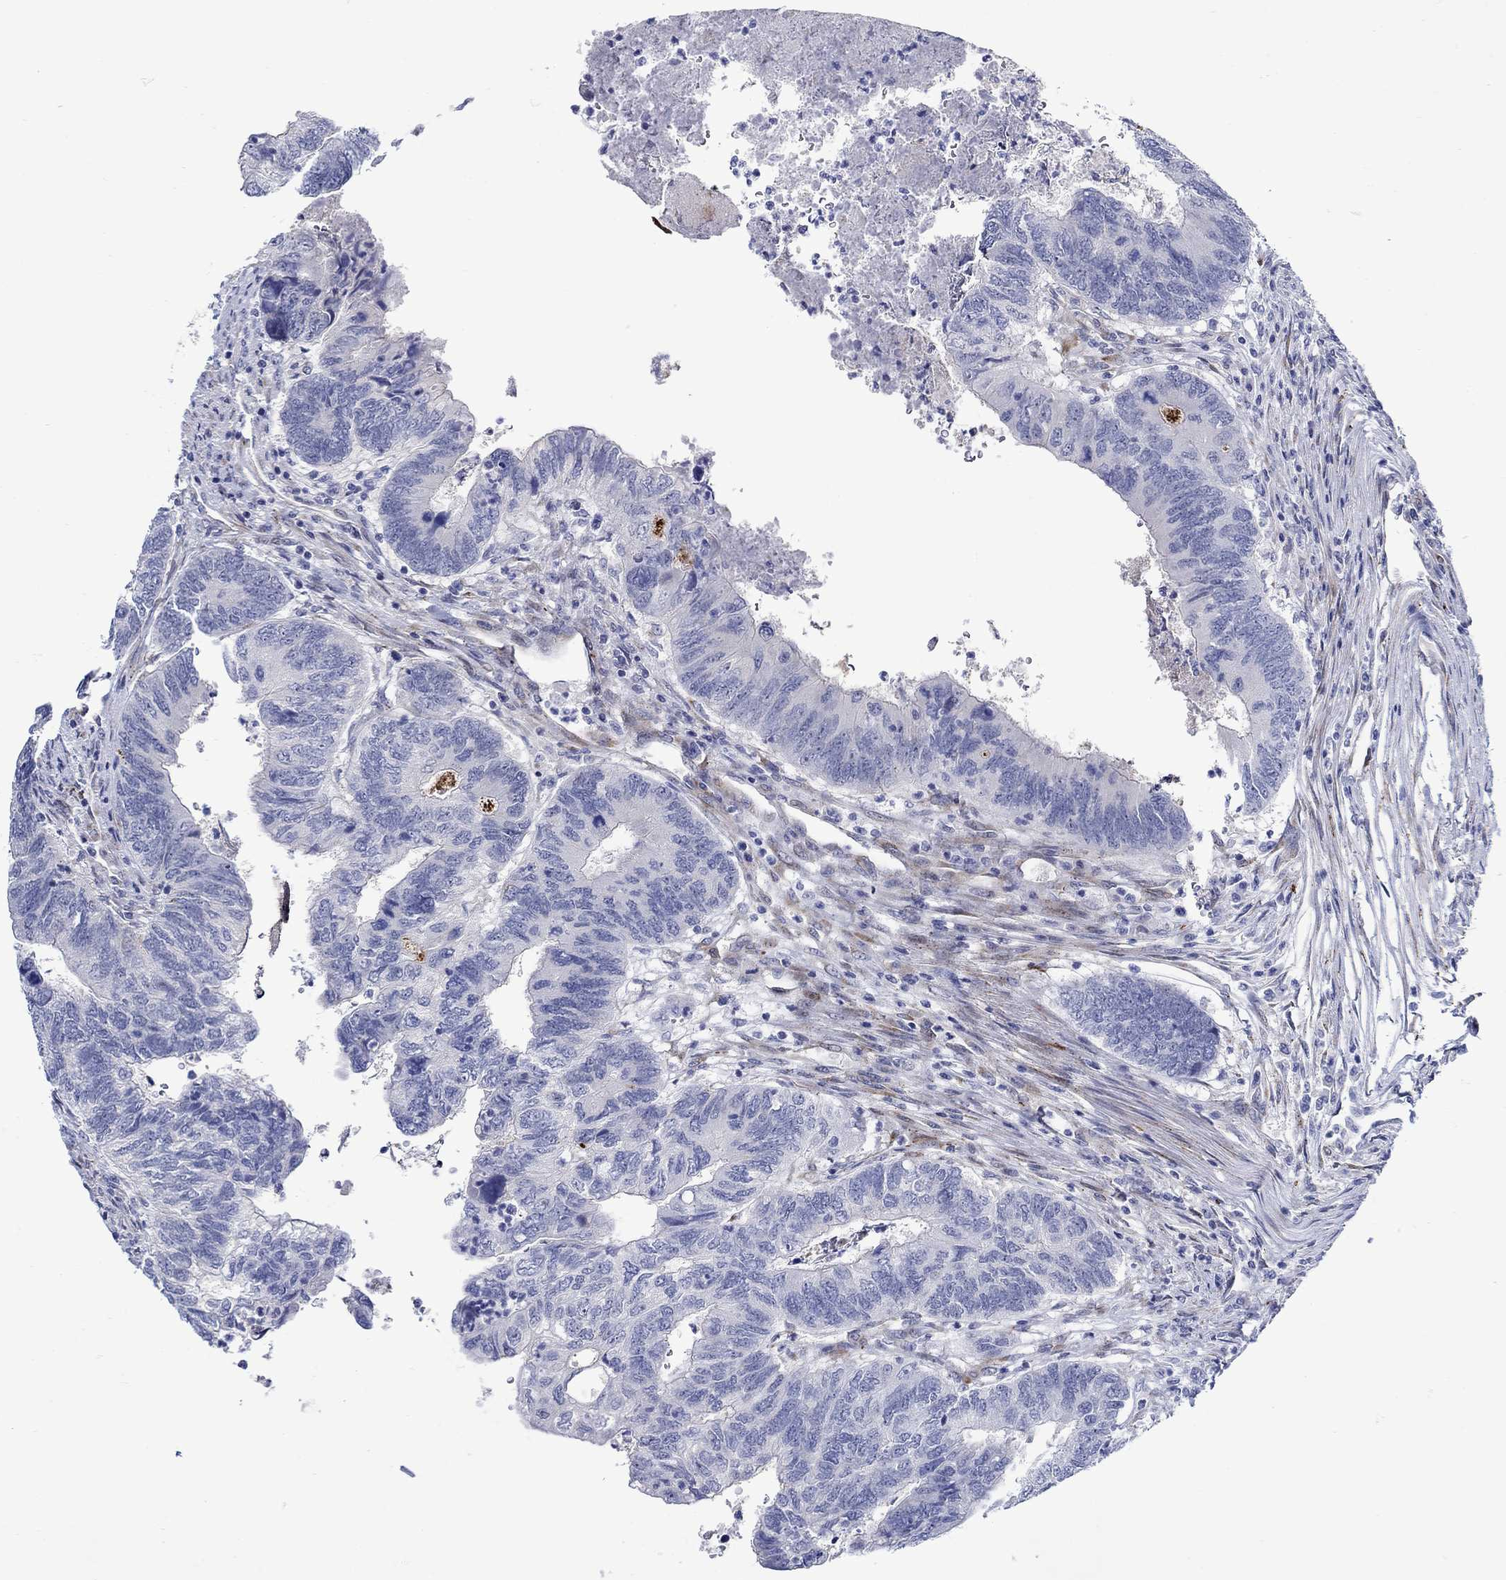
{"staining": {"intensity": "negative", "quantity": "none", "location": "none"}, "tissue": "colorectal cancer", "cell_type": "Tumor cells", "image_type": "cancer", "snomed": [{"axis": "morphology", "description": "Adenocarcinoma, NOS"}, {"axis": "topography", "description": "Colon"}], "caption": "The immunohistochemistry (IHC) image has no significant staining in tumor cells of colorectal cancer tissue. (DAB (3,3'-diaminobenzidine) IHC, high magnification).", "gene": "KSR2", "patient": {"sex": "female", "age": 67}}